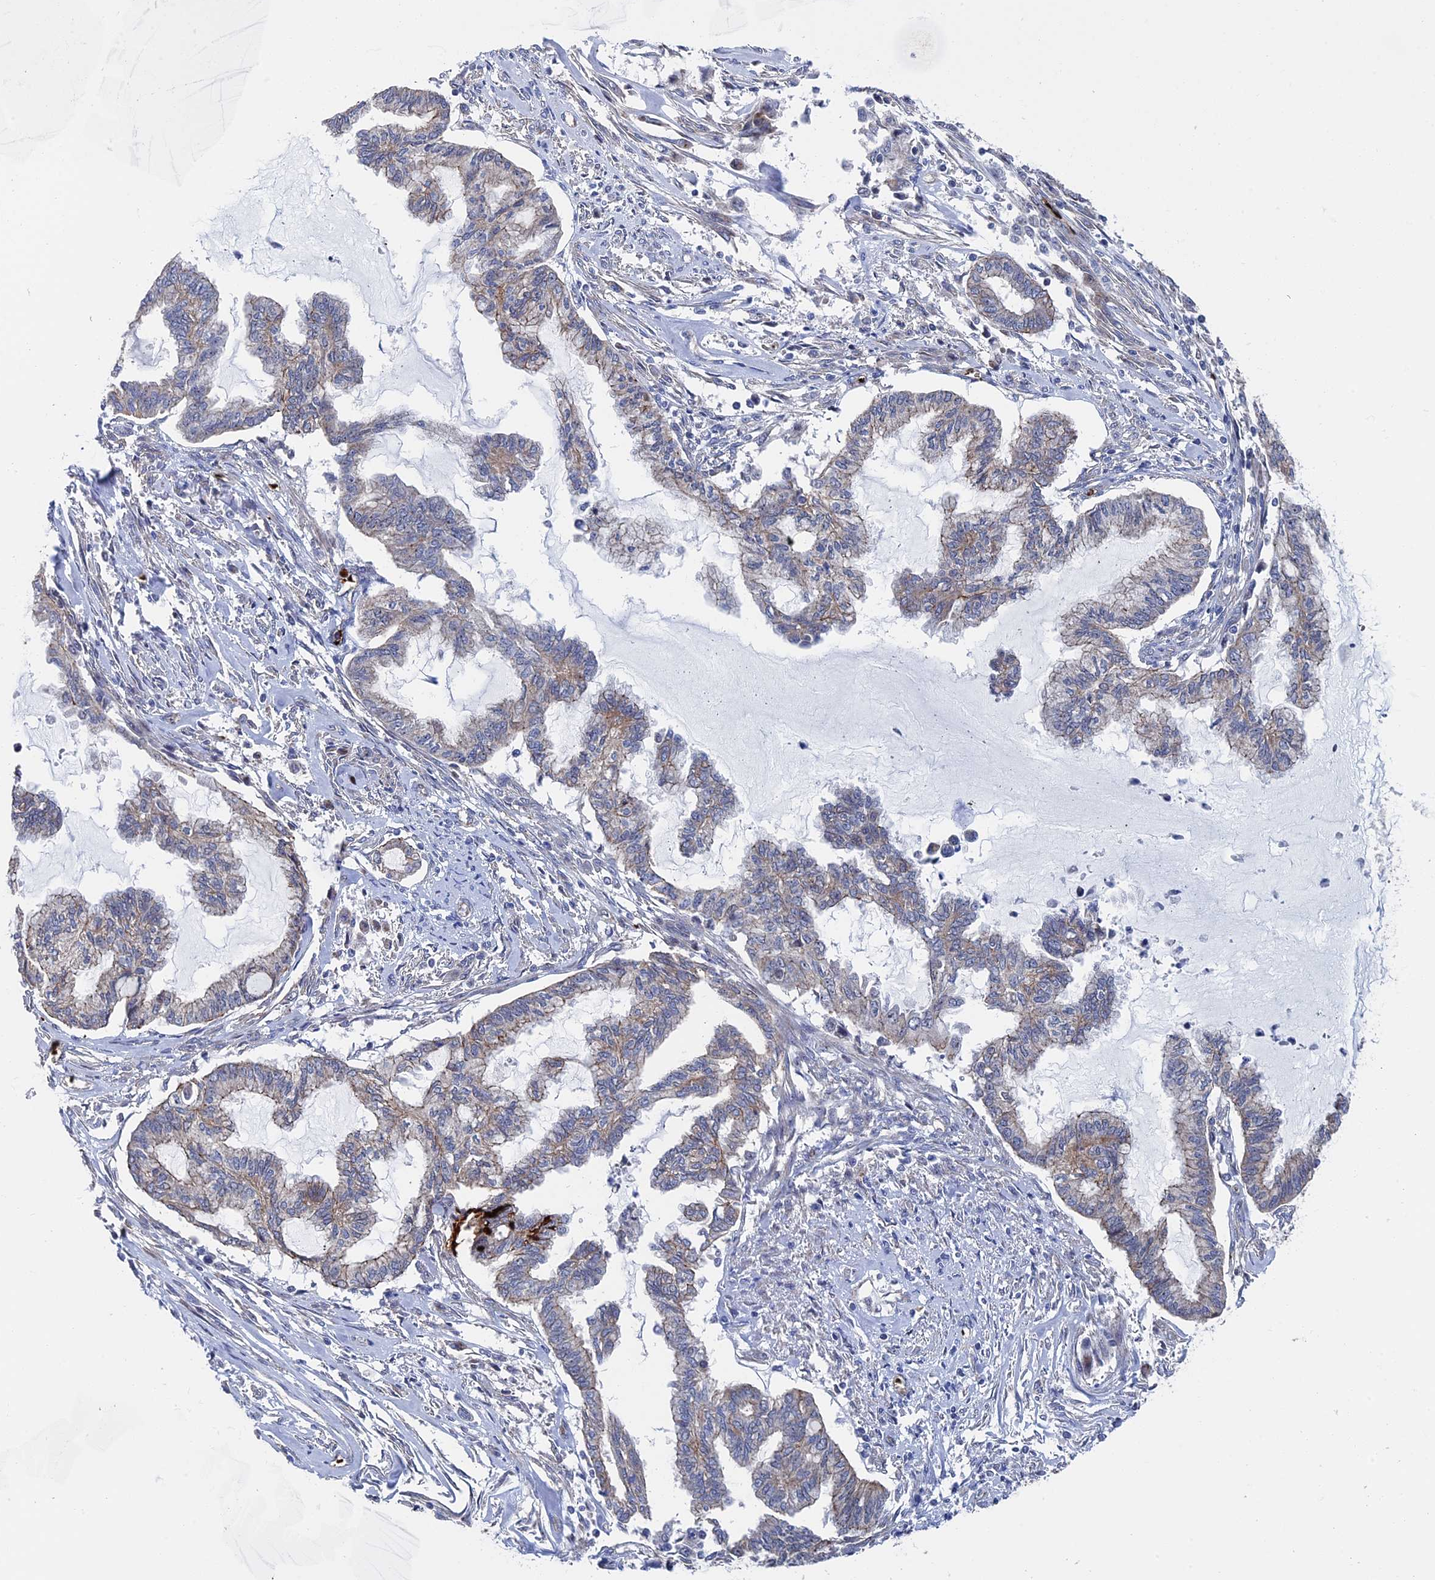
{"staining": {"intensity": "moderate", "quantity": "<25%", "location": "cytoplasmic/membranous"}, "tissue": "endometrial cancer", "cell_type": "Tumor cells", "image_type": "cancer", "snomed": [{"axis": "morphology", "description": "Adenocarcinoma, NOS"}, {"axis": "topography", "description": "Endometrium"}], "caption": "The immunohistochemical stain labels moderate cytoplasmic/membranous positivity in tumor cells of endometrial adenocarcinoma tissue.", "gene": "EXOSC9", "patient": {"sex": "female", "age": 86}}